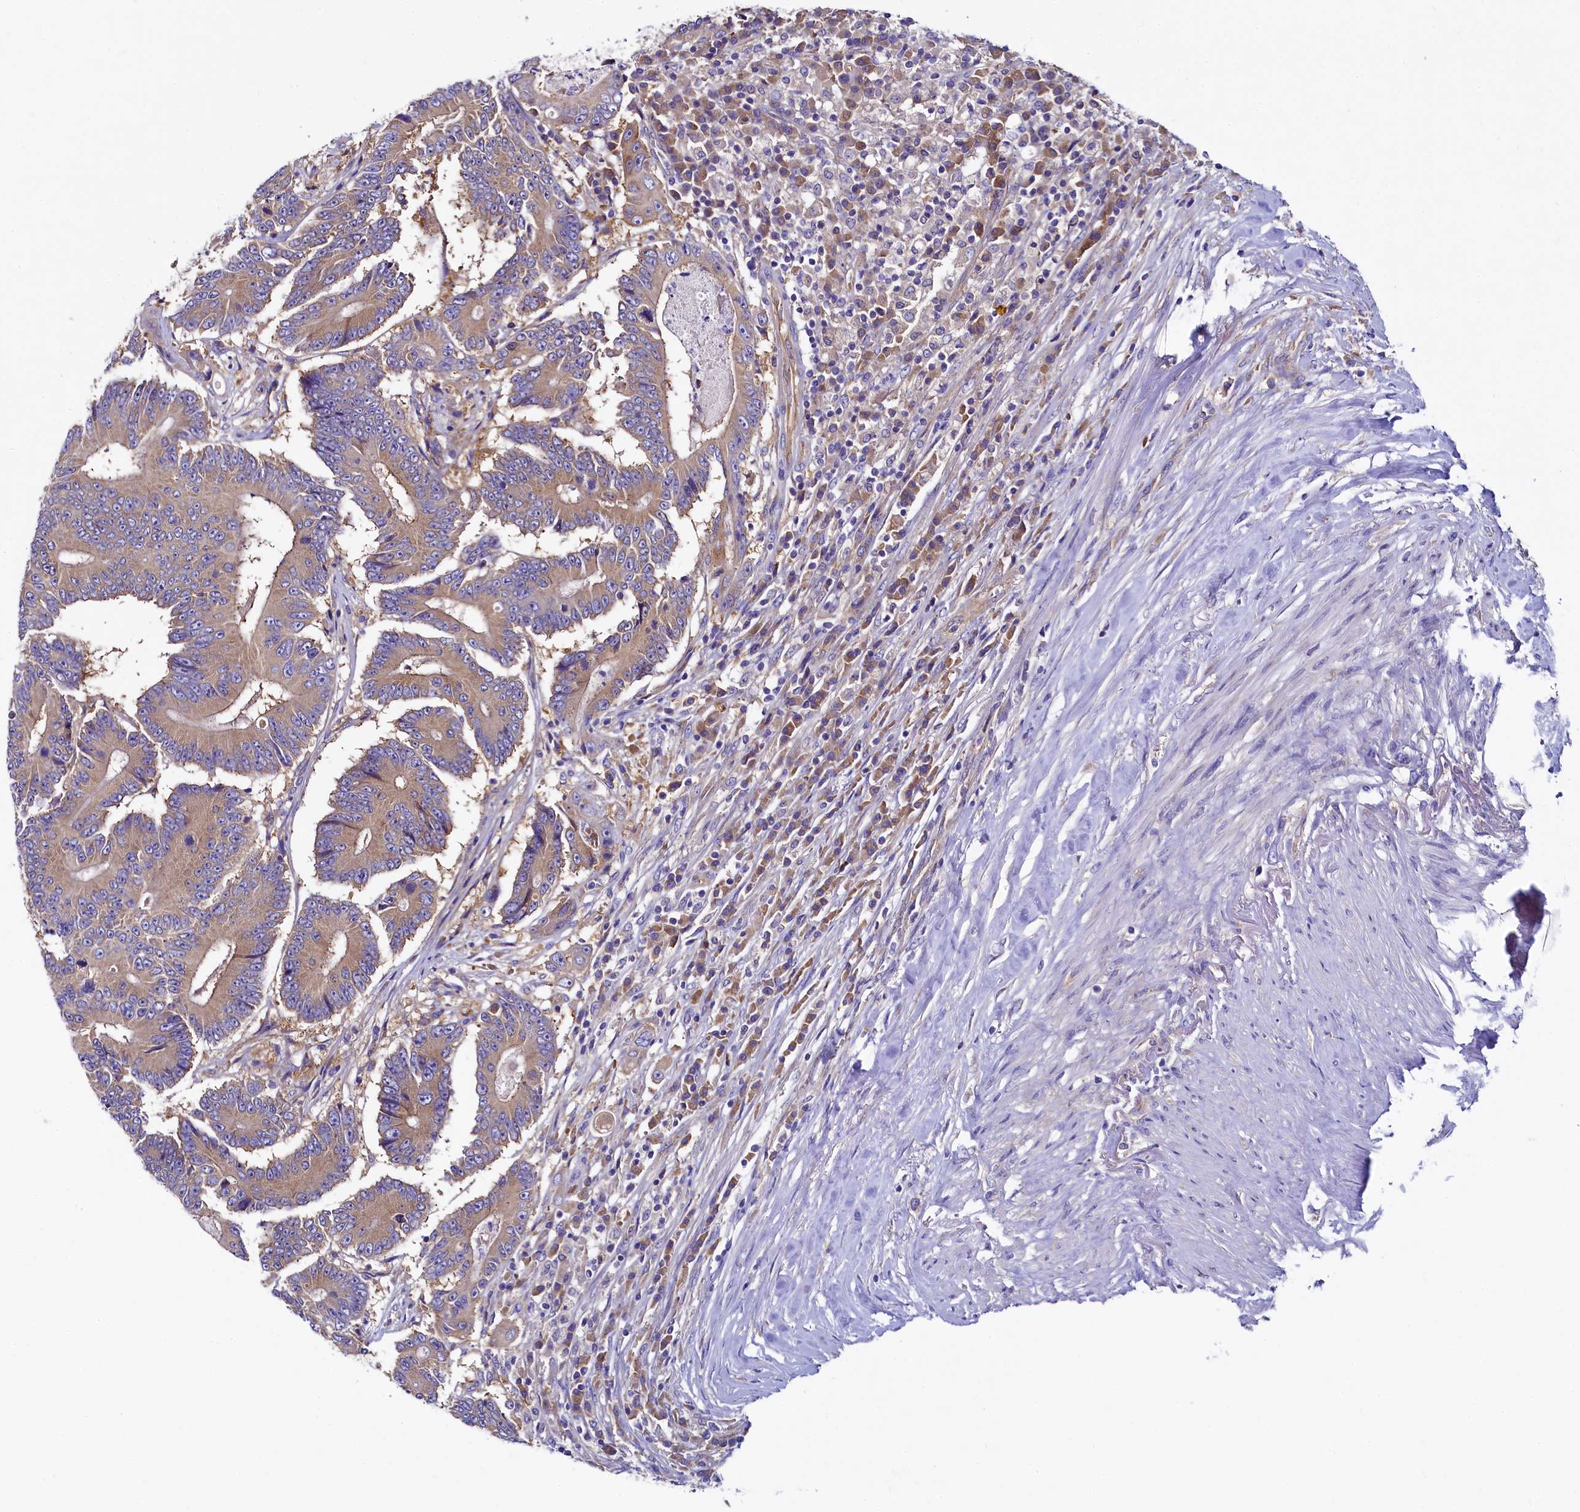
{"staining": {"intensity": "moderate", "quantity": ">75%", "location": "cytoplasmic/membranous"}, "tissue": "colorectal cancer", "cell_type": "Tumor cells", "image_type": "cancer", "snomed": [{"axis": "morphology", "description": "Adenocarcinoma, NOS"}, {"axis": "topography", "description": "Colon"}], "caption": "This micrograph demonstrates immunohistochemistry (IHC) staining of colorectal adenocarcinoma, with medium moderate cytoplasmic/membranous positivity in about >75% of tumor cells.", "gene": "QARS1", "patient": {"sex": "male", "age": 83}}